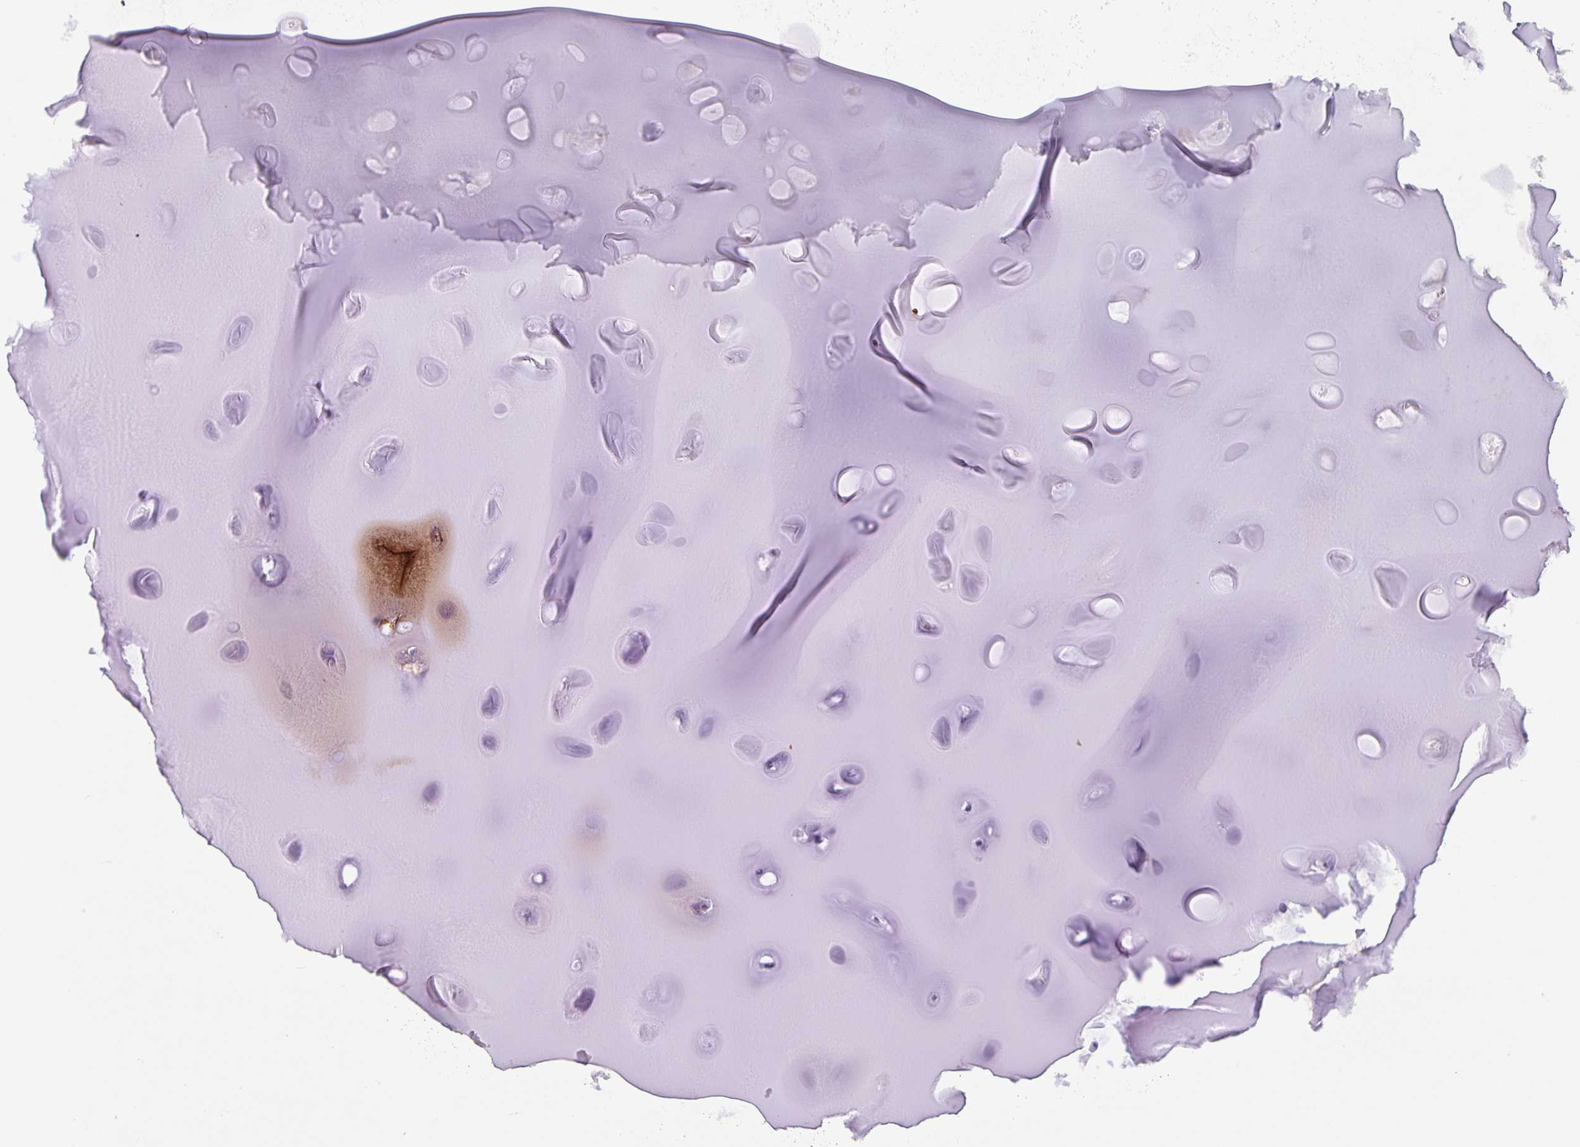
{"staining": {"intensity": "moderate", "quantity": "25%-75%", "location": "cytoplasmic/membranous"}, "tissue": "soft tissue", "cell_type": "Chondrocytes", "image_type": "normal", "snomed": [{"axis": "morphology", "description": "Normal tissue, NOS"}, {"axis": "topography", "description": "Cartilage tissue"}], "caption": "Soft tissue was stained to show a protein in brown. There is medium levels of moderate cytoplasmic/membranous staining in approximately 25%-75% of chondrocytes. Immunohistochemistry stains the protein in brown and the nuclei are stained blue.", "gene": "TMEM71", "patient": {"sex": "male", "age": 57}}